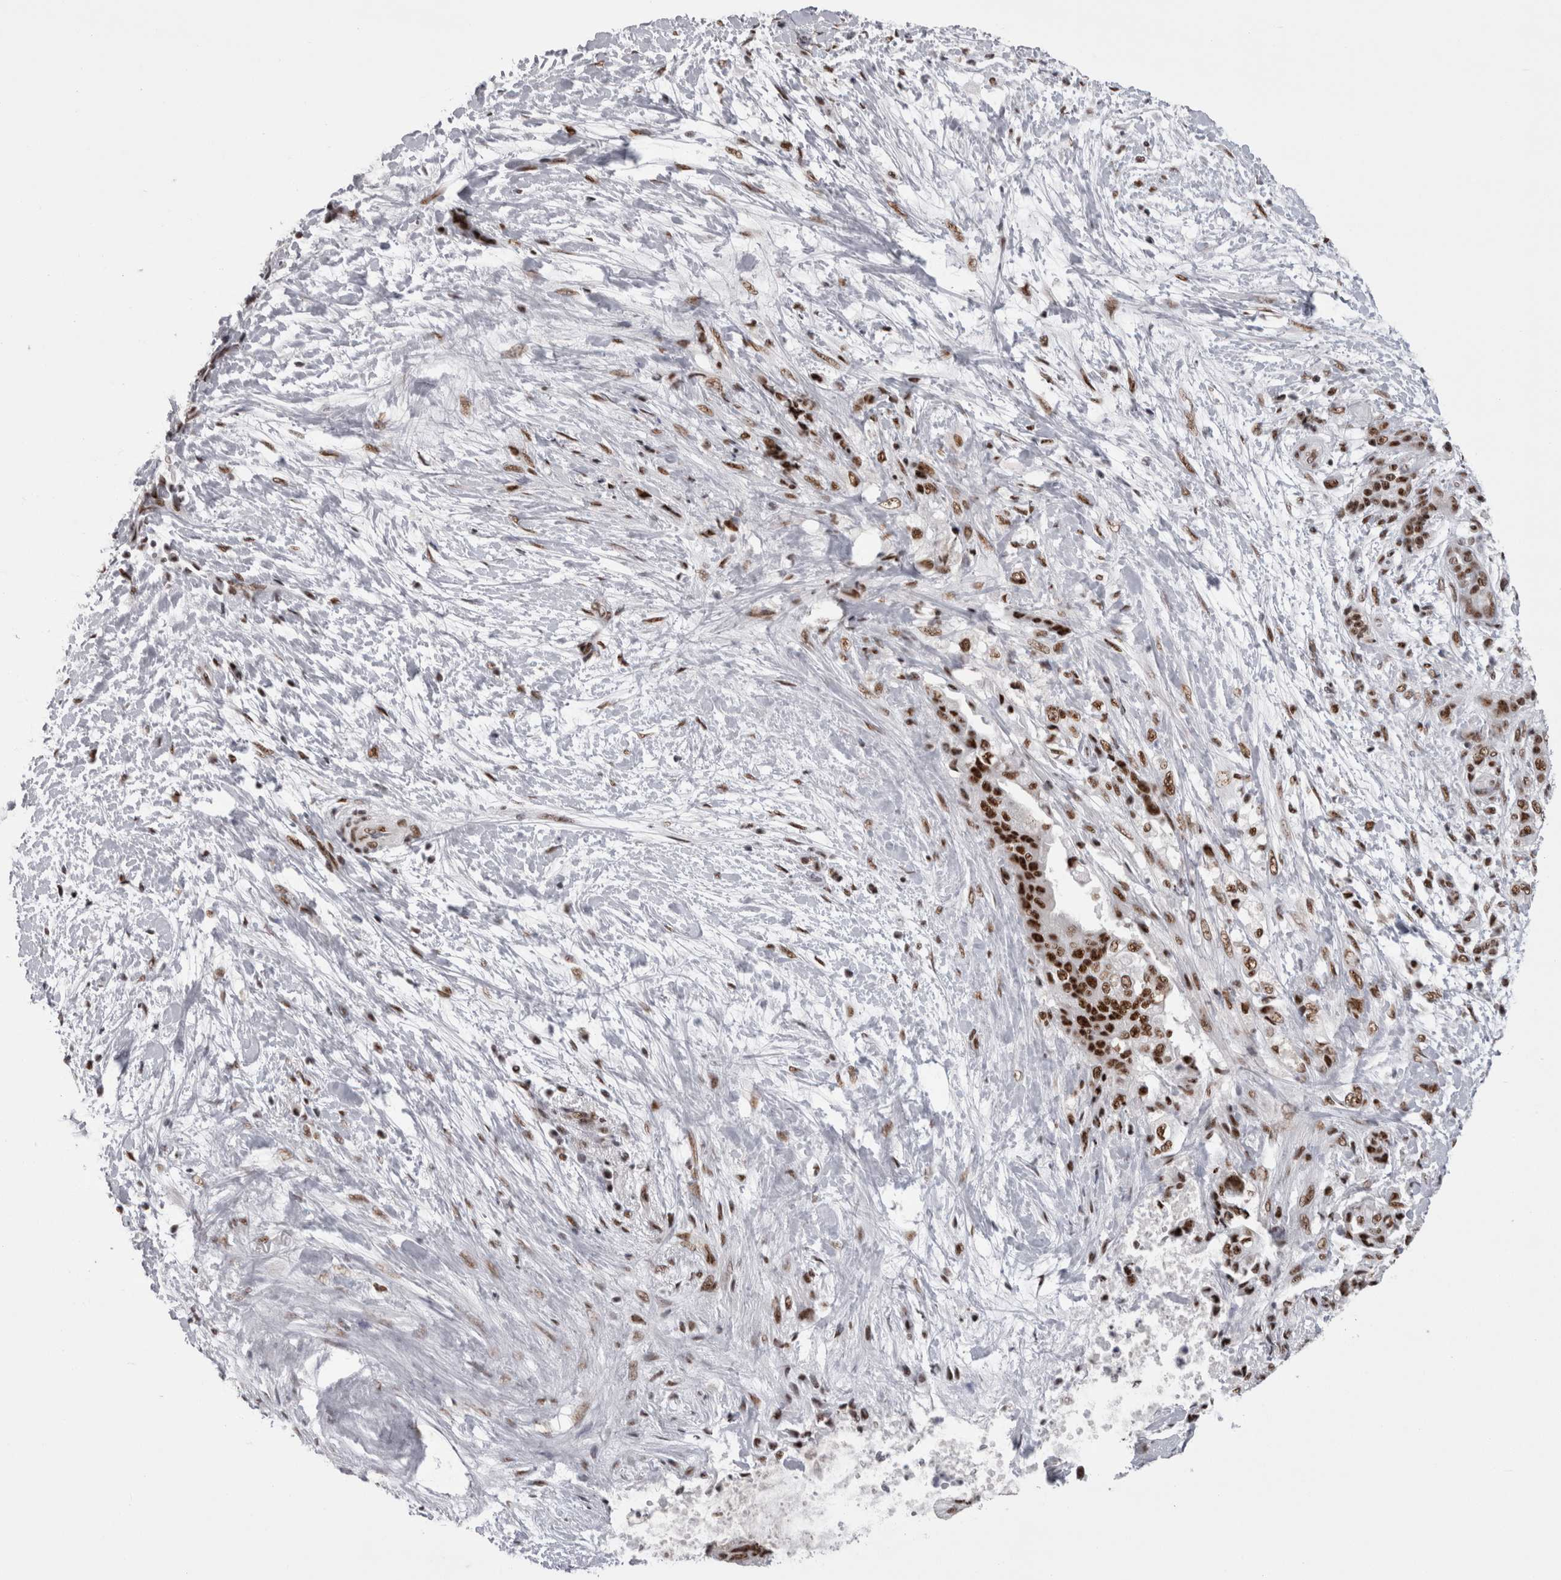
{"staining": {"intensity": "strong", "quantity": ">75%", "location": "nuclear"}, "tissue": "pancreatic cancer", "cell_type": "Tumor cells", "image_type": "cancer", "snomed": [{"axis": "morphology", "description": "Adenocarcinoma, NOS"}, {"axis": "topography", "description": "Pancreas"}], "caption": "A histopathology image showing strong nuclear staining in about >75% of tumor cells in pancreatic cancer, as visualized by brown immunohistochemical staining.", "gene": "SNRNP40", "patient": {"sex": "male", "age": 59}}